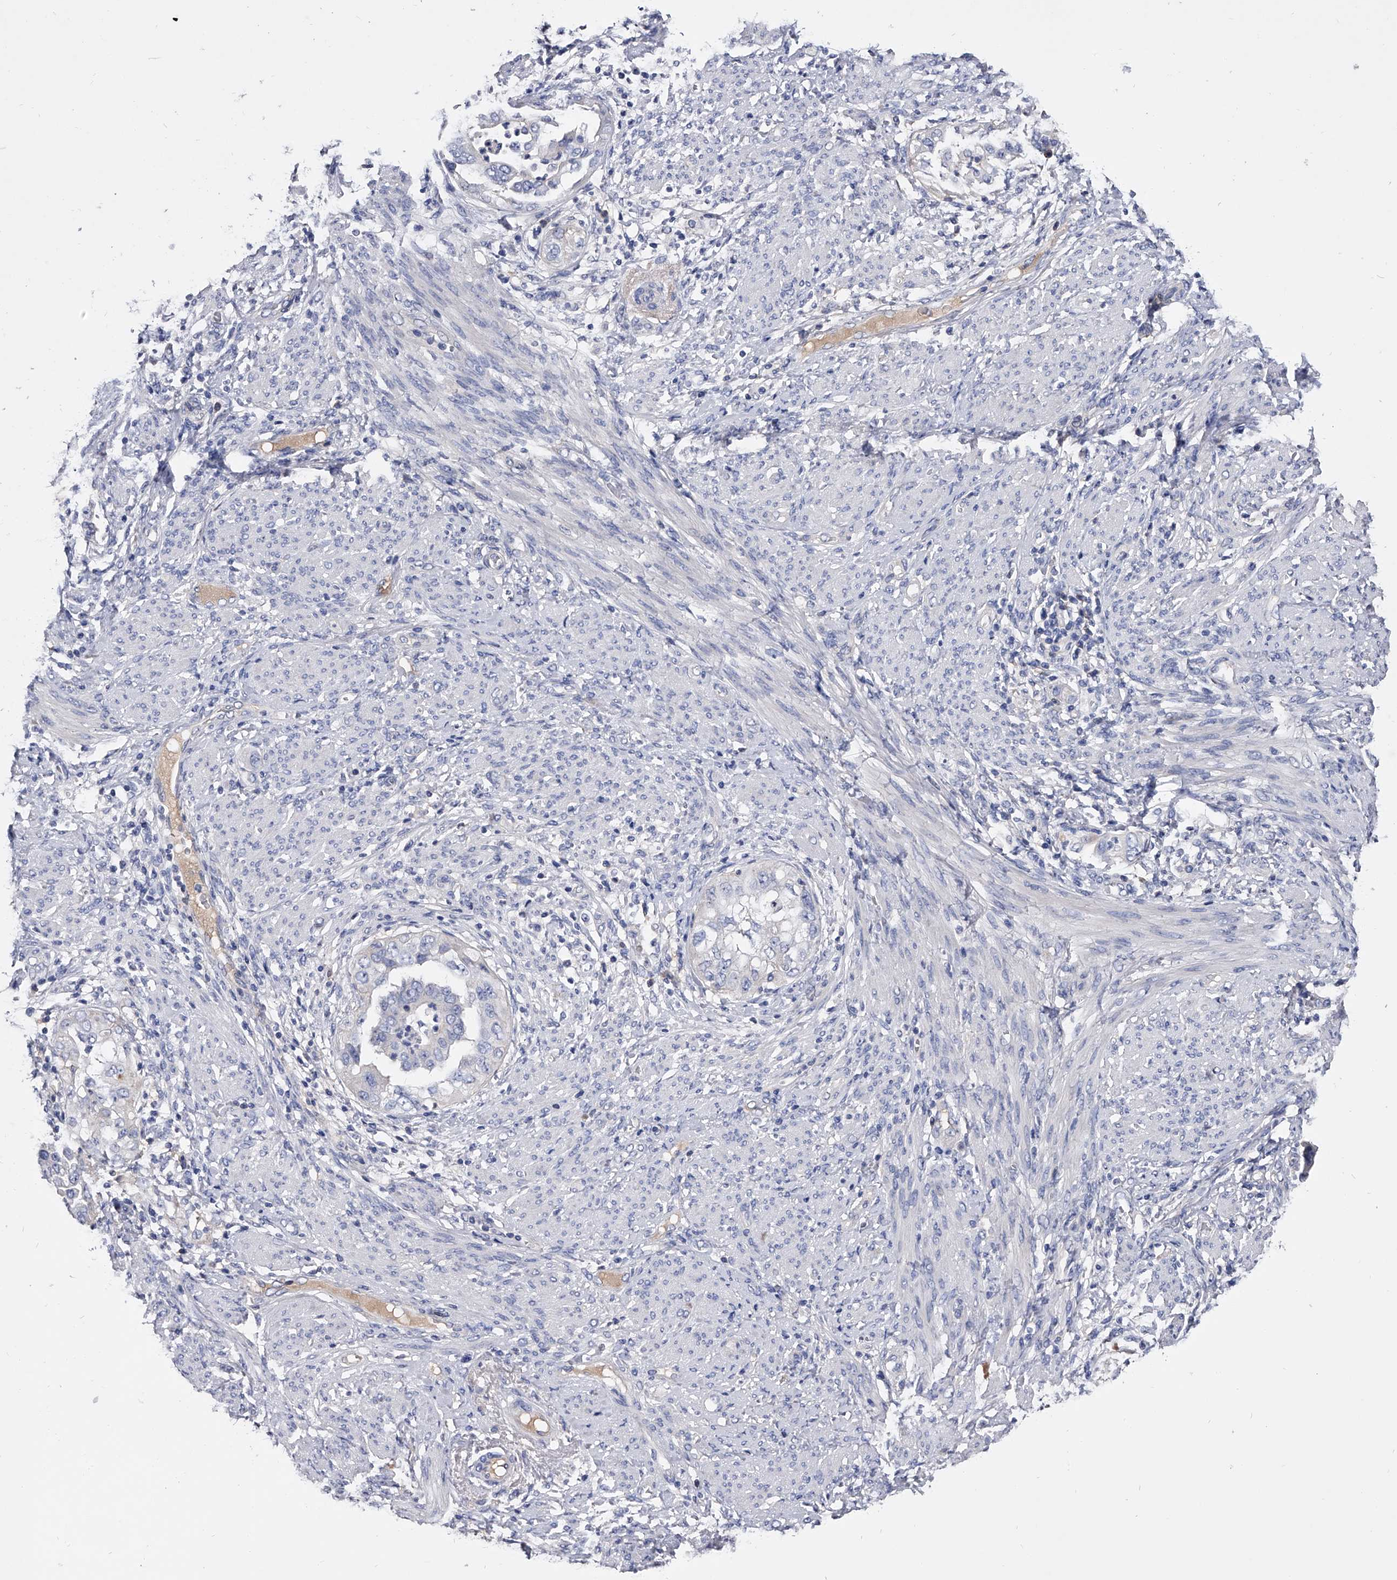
{"staining": {"intensity": "negative", "quantity": "none", "location": "none"}, "tissue": "endometrial cancer", "cell_type": "Tumor cells", "image_type": "cancer", "snomed": [{"axis": "morphology", "description": "Adenocarcinoma, NOS"}, {"axis": "topography", "description": "Endometrium"}], "caption": "An IHC histopathology image of endometrial cancer (adenocarcinoma) is shown. There is no staining in tumor cells of endometrial cancer (adenocarcinoma).", "gene": "EFCAB7", "patient": {"sex": "female", "age": 85}}